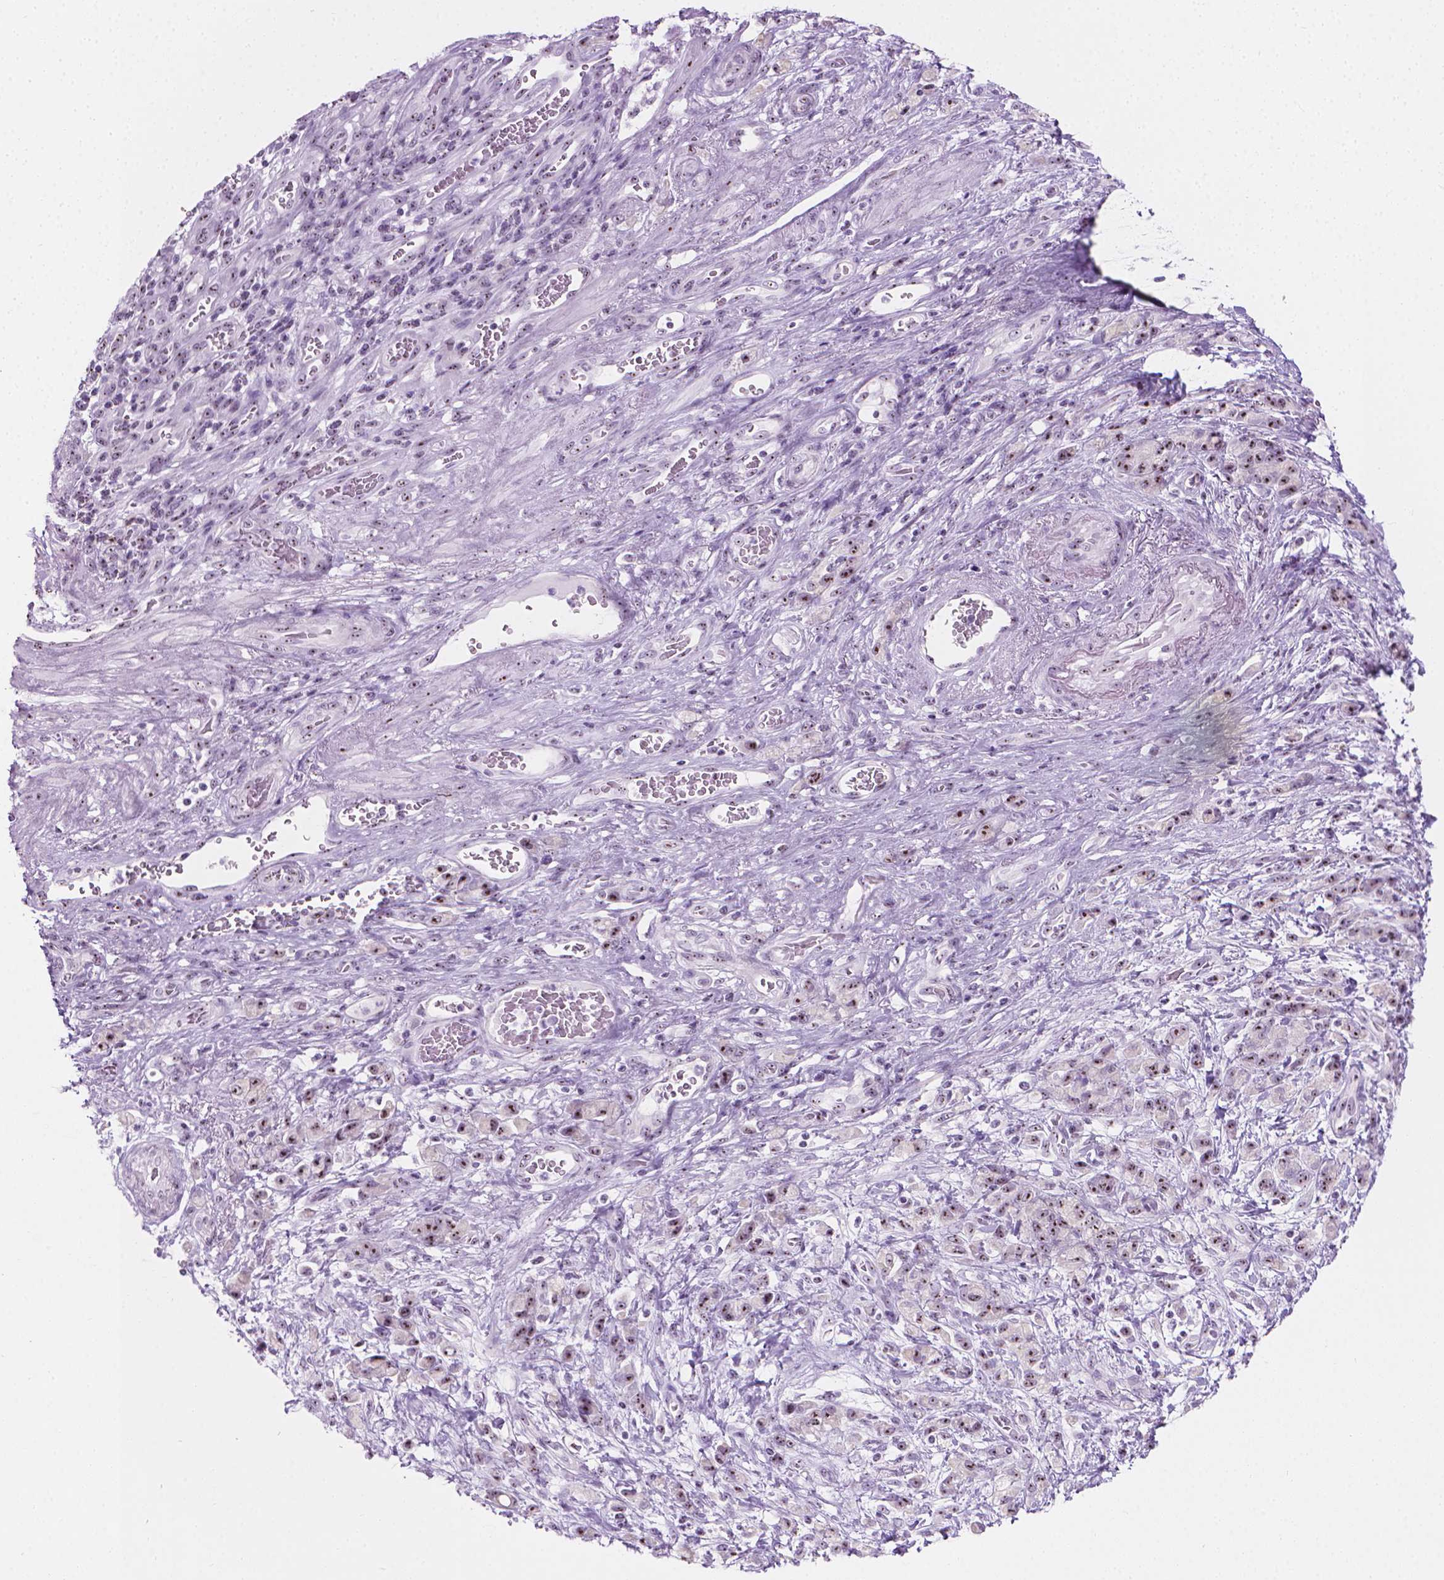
{"staining": {"intensity": "moderate", "quantity": "25%-75%", "location": "nuclear"}, "tissue": "stomach cancer", "cell_type": "Tumor cells", "image_type": "cancer", "snomed": [{"axis": "morphology", "description": "Adenocarcinoma, NOS"}, {"axis": "topography", "description": "Stomach"}], "caption": "A medium amount of moderate nuclear positivity is identified in approximately 25%-75% of tumor cells in stomach cancer (adenocarcinoma) tissue.", "gene": "NOL7", "patient": {"sex": "male", "age": 77}}